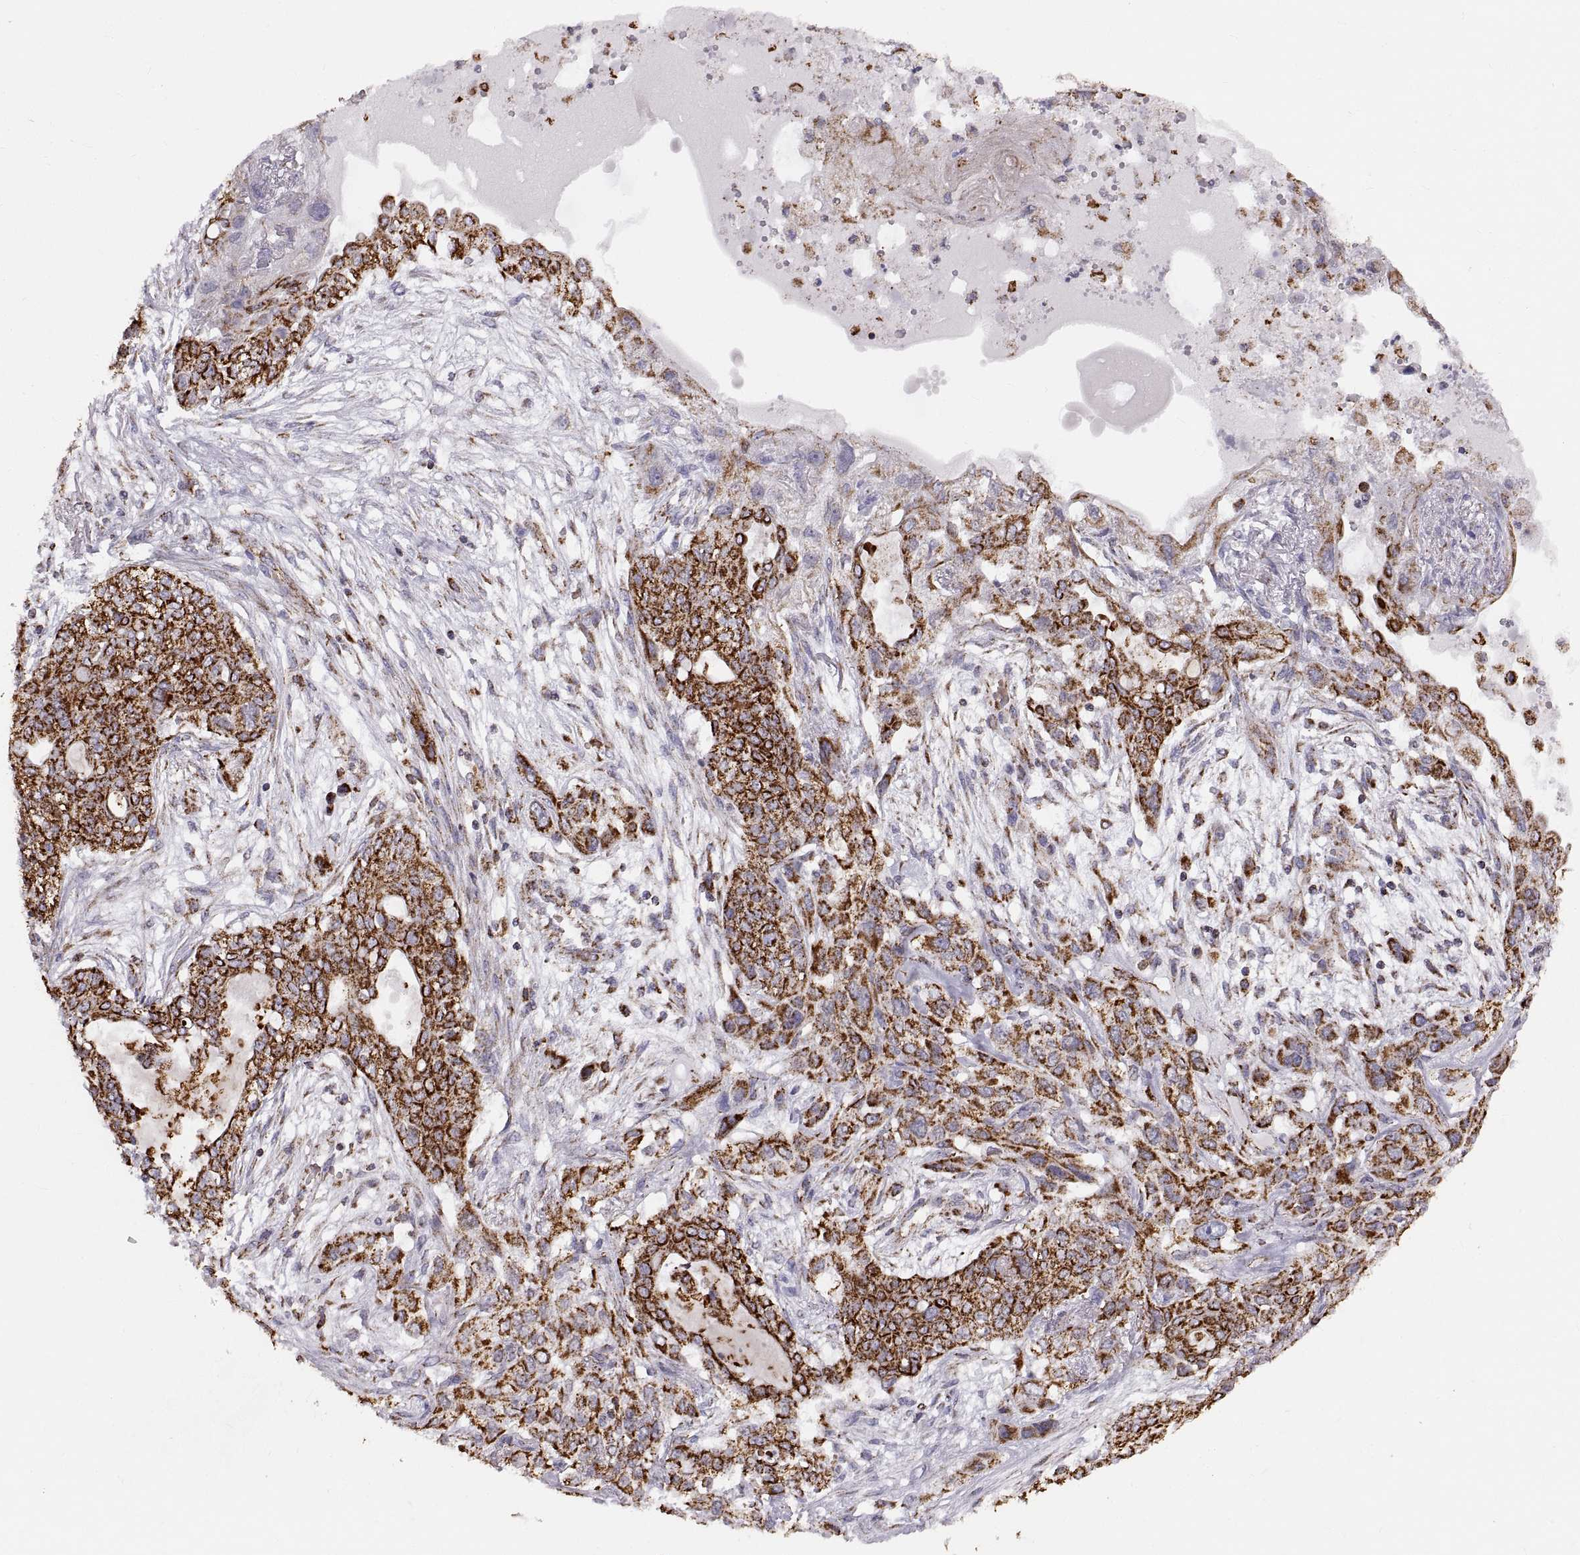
{"staining": {"intensity": "strong", "quantity": ">75%", "location": "cytoplasmic/membranous"}, "tissue": "lung cancer", "cell_type": "Tumor cells", "image_type": "cancer", "snomed": [{"axis": "morphology", "description": "Squamous cell carcinoma, NOS"}, {"axis": "topography", "description": "Lung"}], "caption": "Protein staining by IHC shows strong cytoplasmic/membranous staining in approximately >75% of tumor cells in lung cancer.", "gene": "ARSD", "patient": {"sex": "female", "age": 70}}